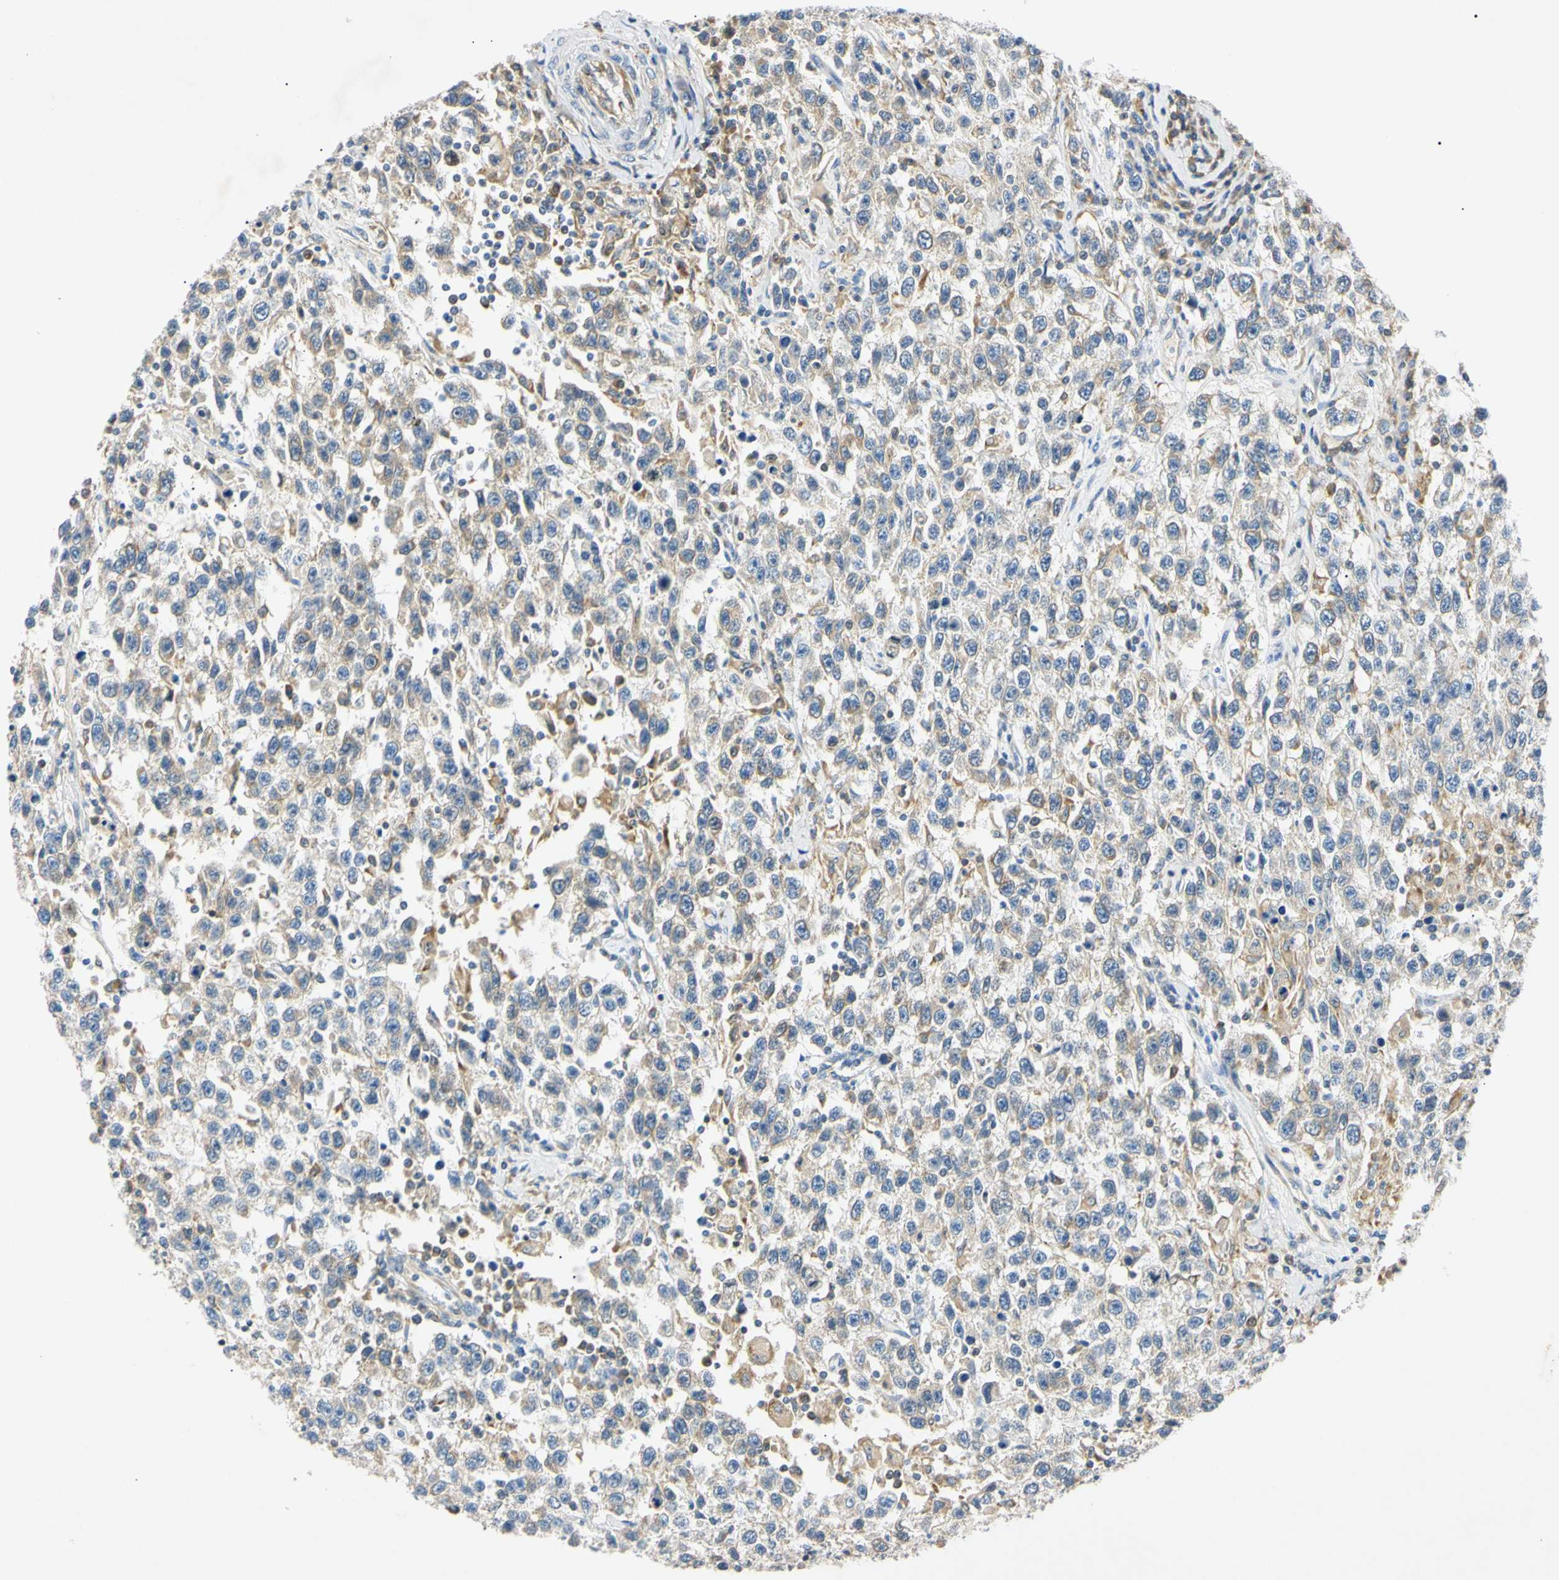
{"staining": {"intensity": "weak", "quantity": "25%-75%", "location": "cytoplasmic/membranous"}, "tissue": "testis cancer", "cell_type": "Tumor cells", "image_type": "cancer", "snomed": [{"axis": "morphology", "description": "Seminoma, NOS"}, {"axis": "topography", "description": "Testis"}], "caption": "Tumor cells show low levels of weak cytoplasmic/membranous staining in about 25%-75% of cells in testis cancer (seminoma).", "gene": "DNAJB12", "patient": {"sex": "male", "age": 41}}